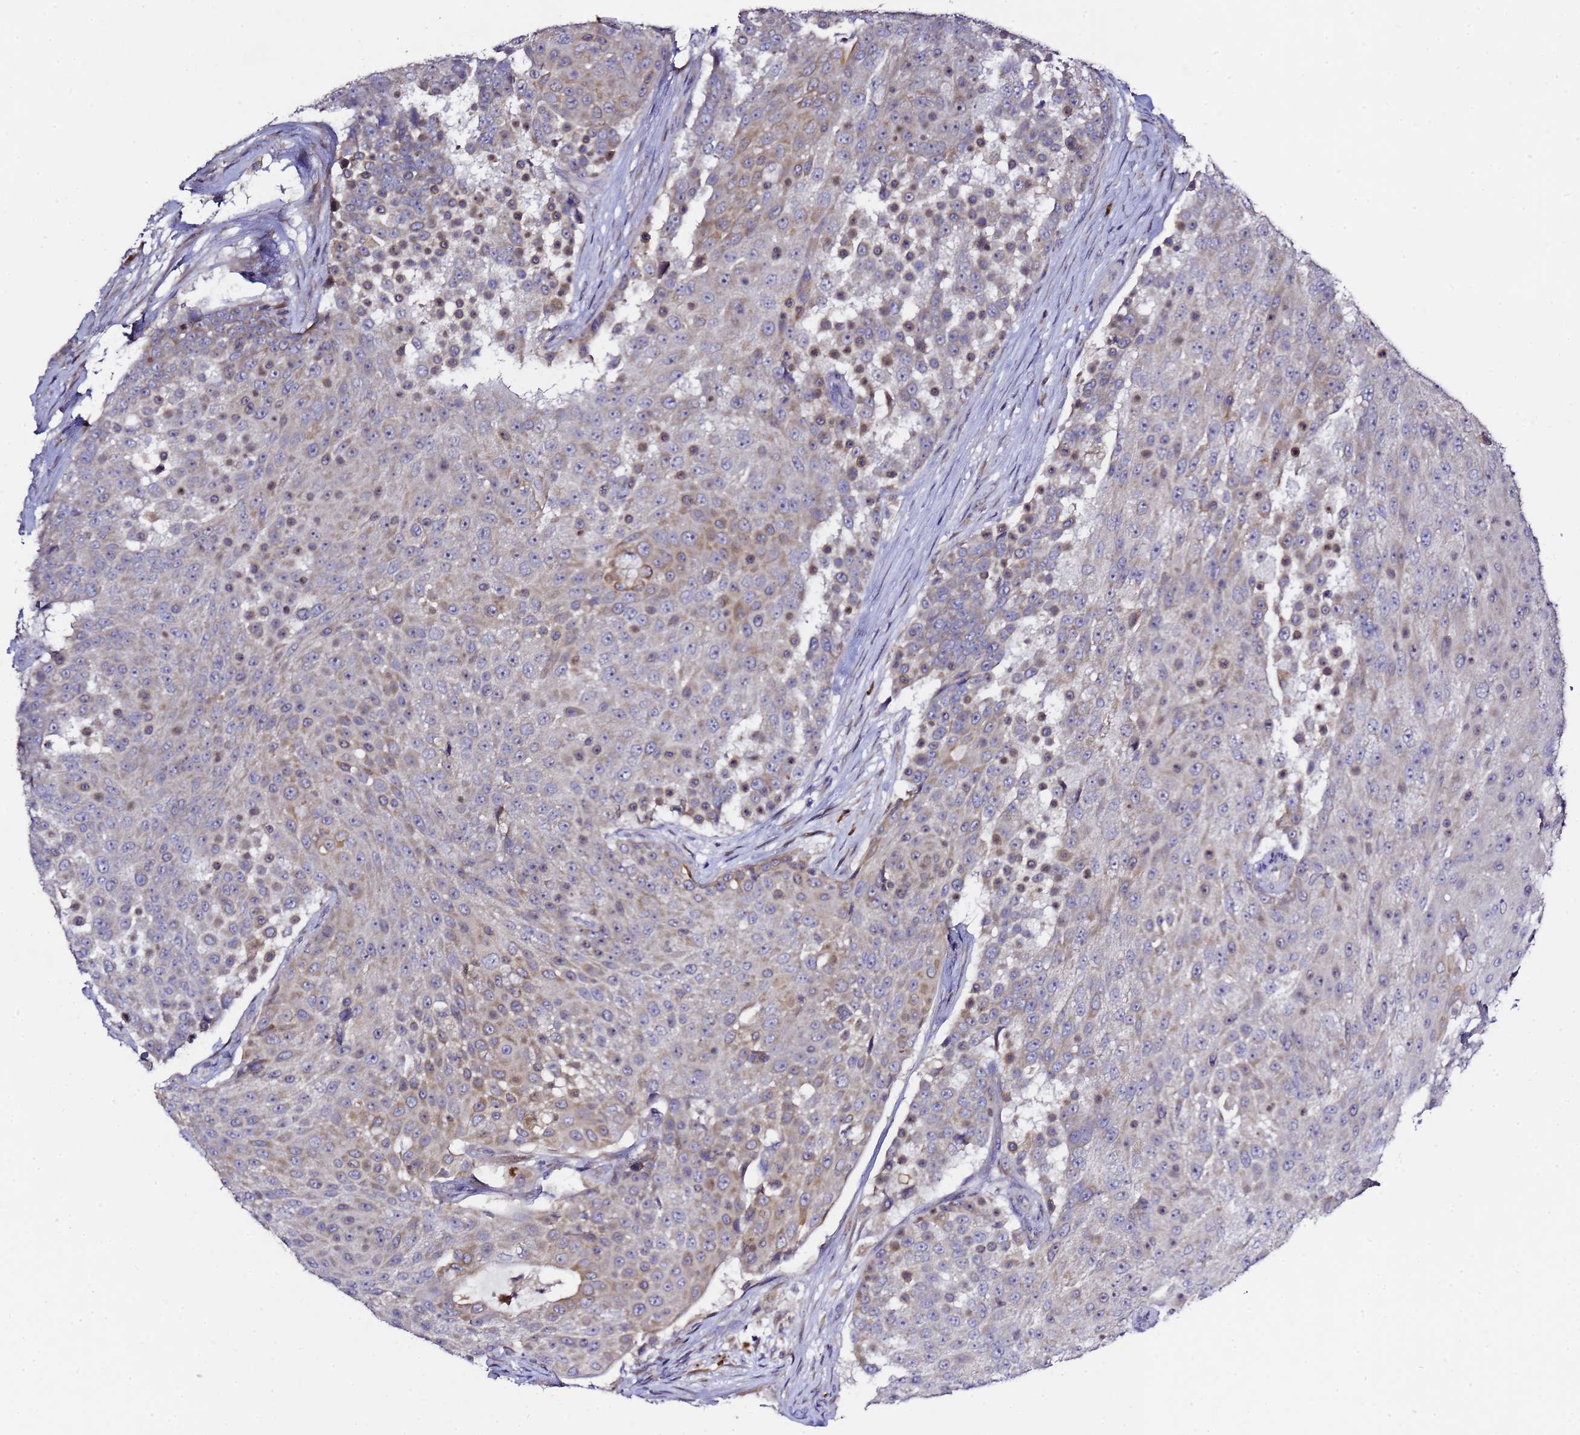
{"staining": {"intensity": "weak", "quantity": "<25%", "location": "cytoplasmic/membranous"}, "tissue": "urothelial cancer", "cell_type": "Tumor cells", "image_type": "cancer", "snomed": [{"axis": "morphology", "description": "Urothelial carcinoma, High grade"}, {"axis": "topography", "description": "Urinary bladder"}], "caption": "An image of human urothelial cancer is negative for staining in tumor cells.", "gene": "ALG3", "patient": {"sex": "female", "age": 63}}